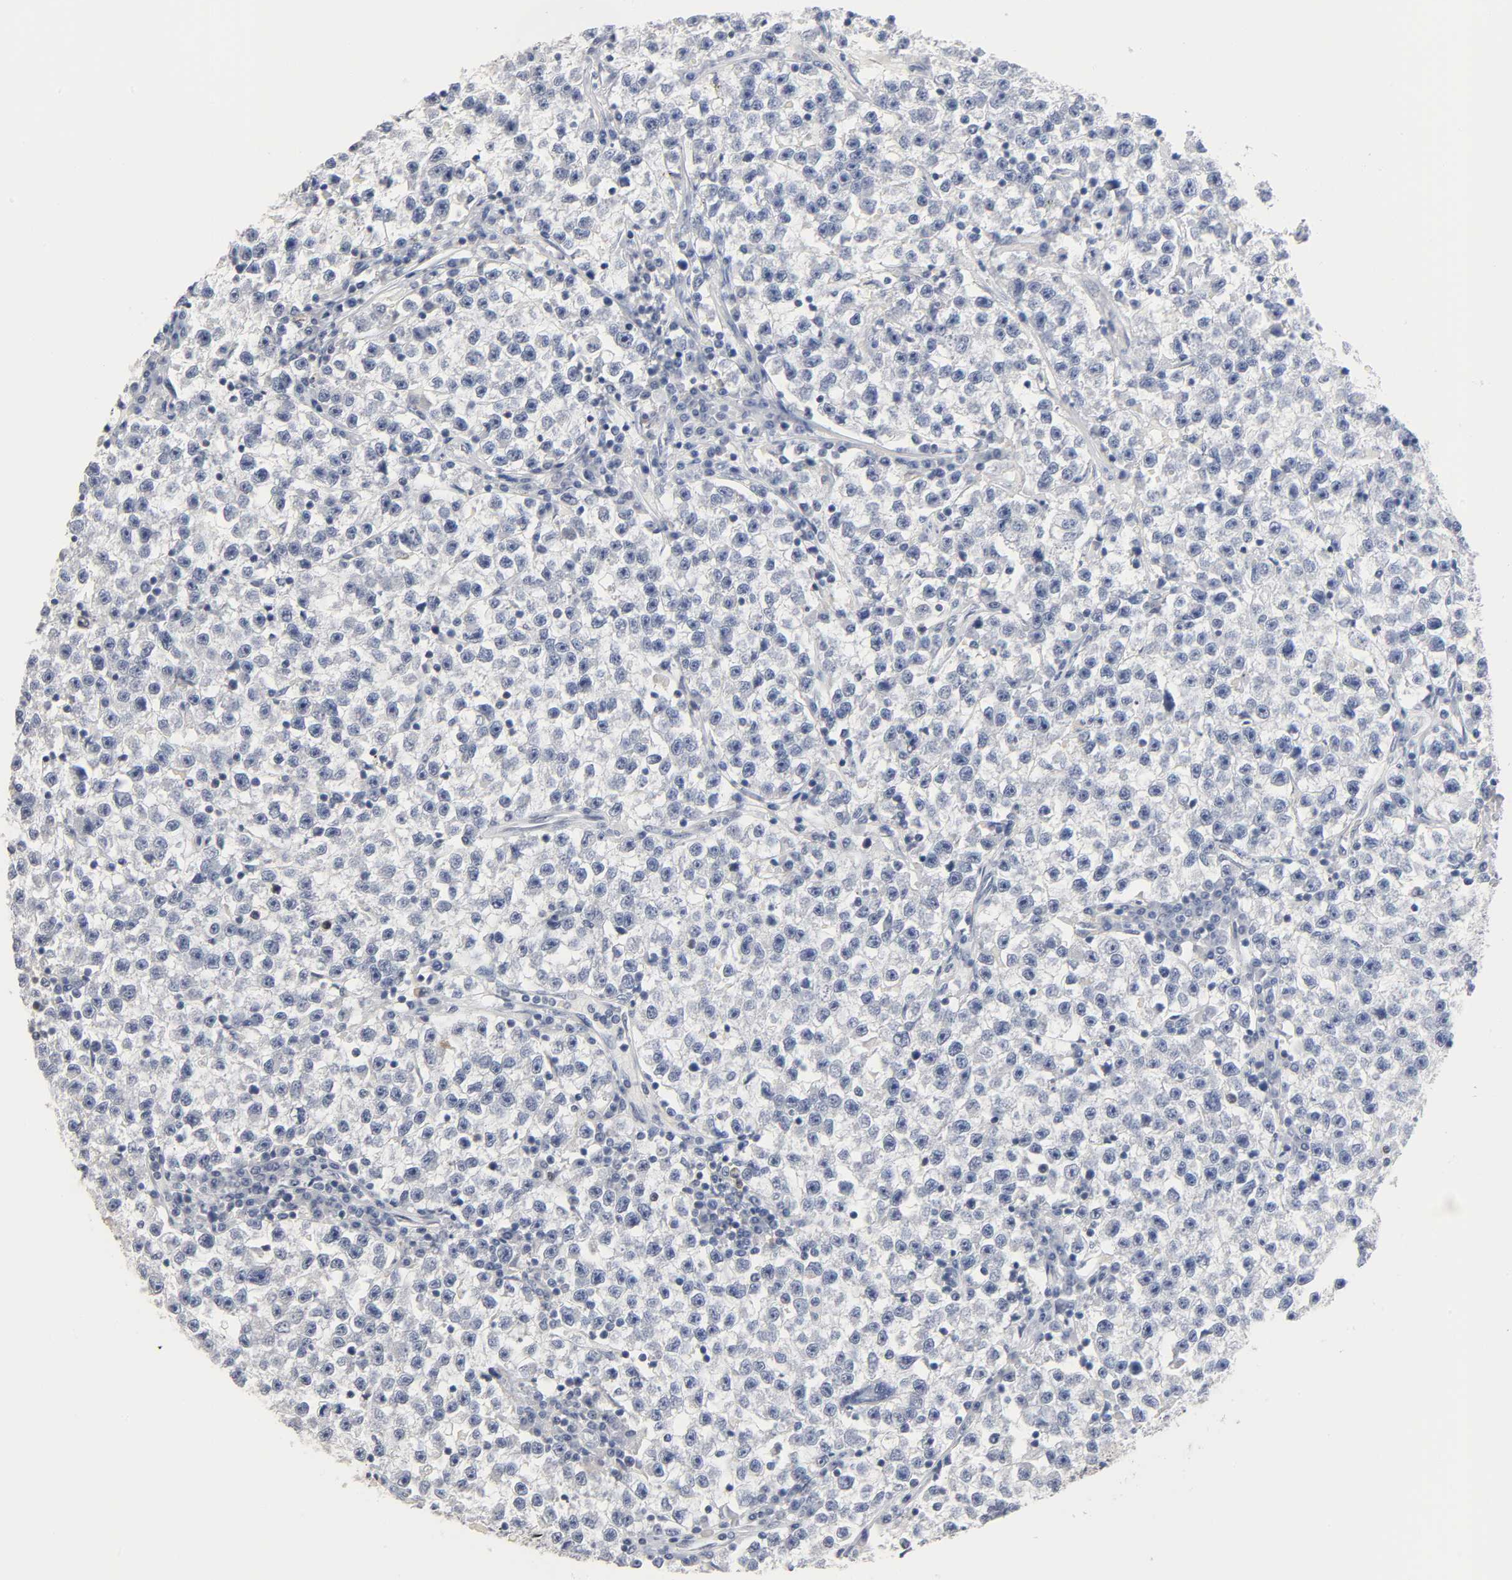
{"staining": {"intensity": "negative", "quantity": "none", "location": "none"}, "tissue": "testis cancer", "cell_type": "Tumor cells", "image_type": "cancer", "snomed": [{"axis": "morphology", "description": "Seminoma, NOS"}, {"axis": "topography", "description": "Testis"}], "caption": "DAB (3,3'-diaminobenzidine) immunohistochemical staining of human testis cancer (seminoma) shows no significant positivity in tumor cells.", "gene": "NFATC1", "patient": {"sex": "male", "age": 22}}